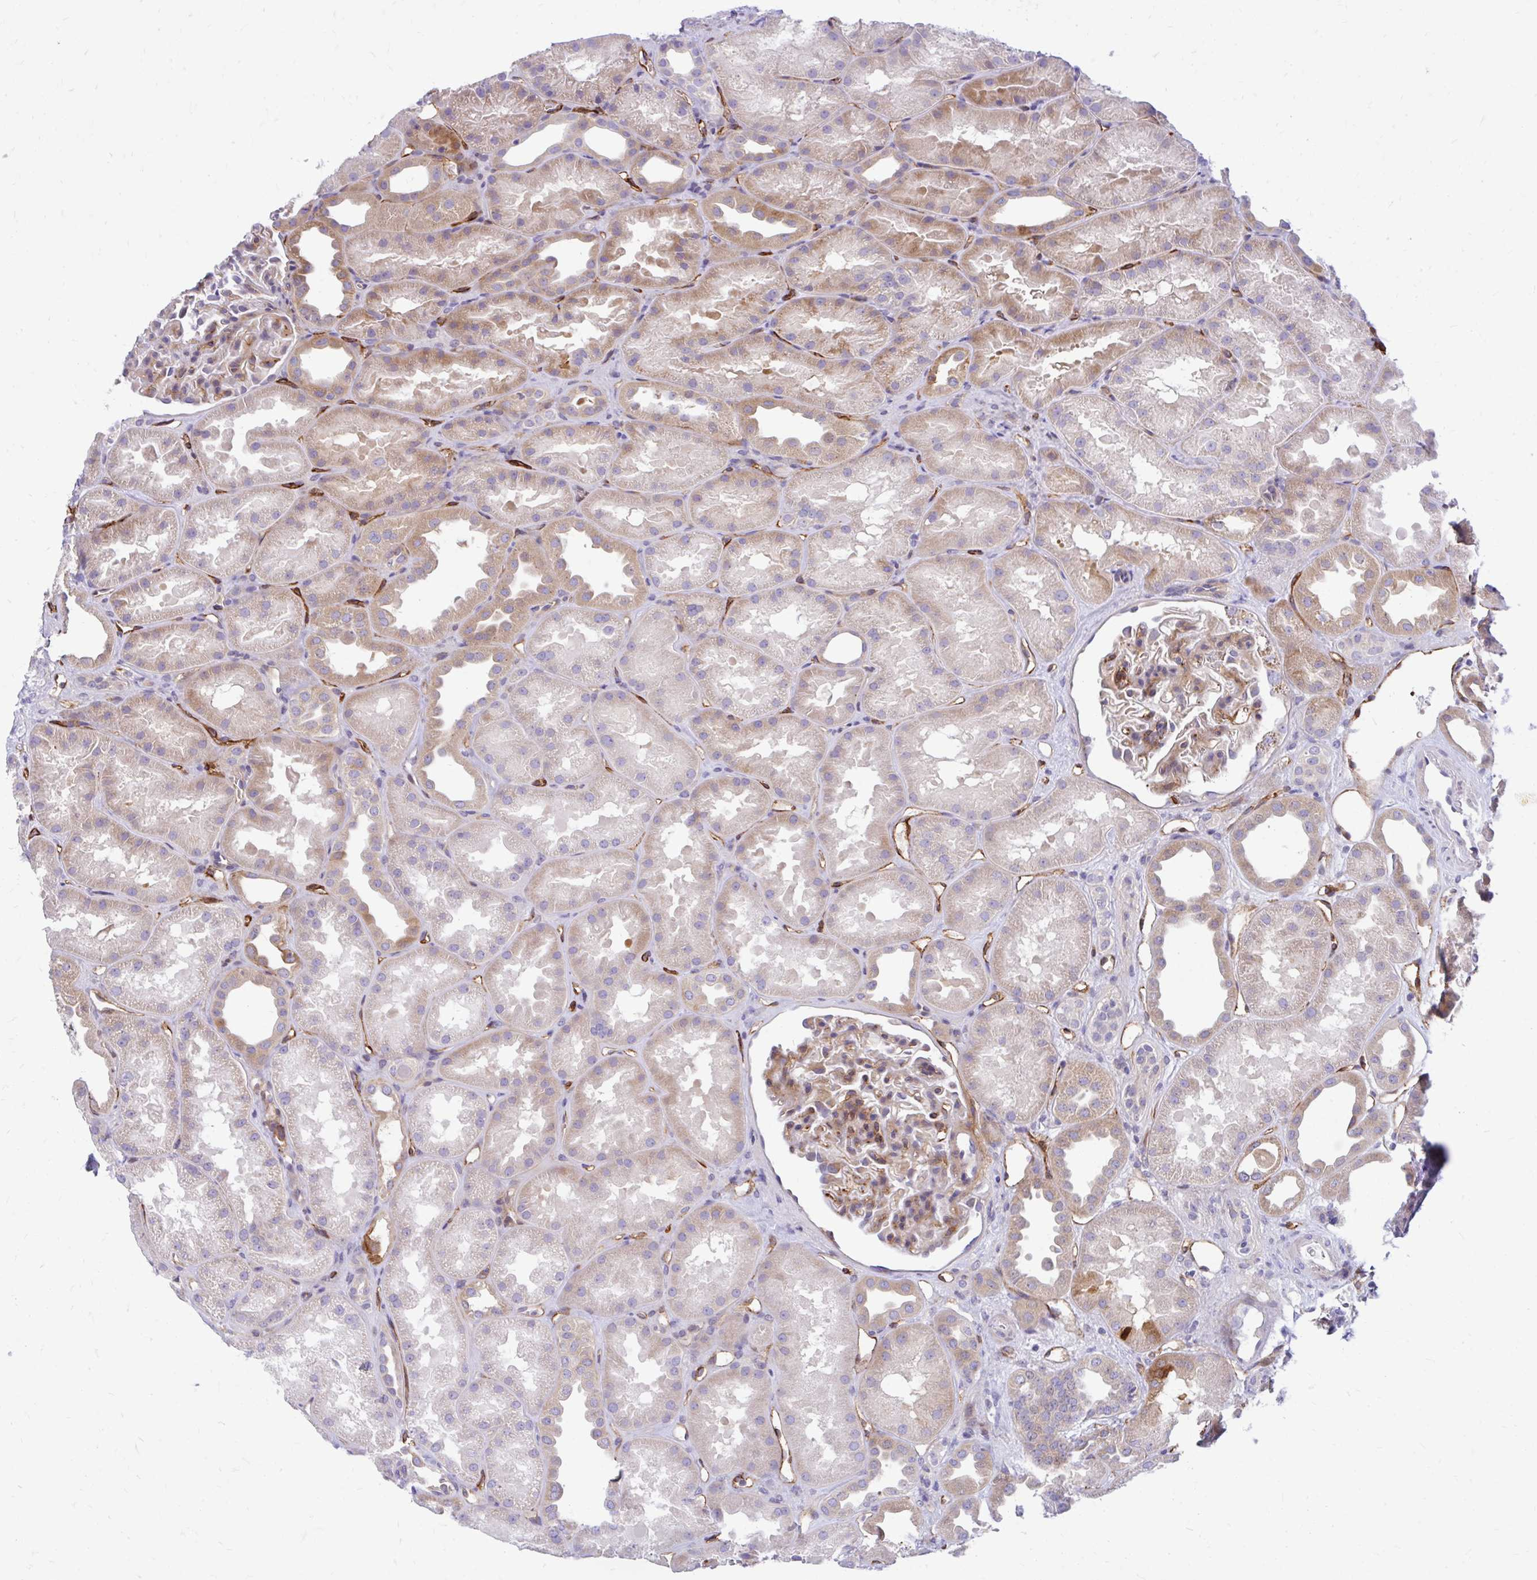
{"staining": {"intensity": "moderate", "quantity": "<25%", "location": "cytoplasmic/membranous"}, "tissue": "kidney", "cell_type": "Cells in glomeruli", "image_type": "normal", "snomed": [{"axis": "morphology", "description": "Normal tissue, NOS"}, {"axis": "topography", "description": "Kidney"}], "caption": "Protein staining shows moderate cytoplasmic/membranous staining in approximately <25% of cells in glomeruli in normal kidney.", "gene": "ESPNL", "patient": {"sex": "male", "age": 61}}